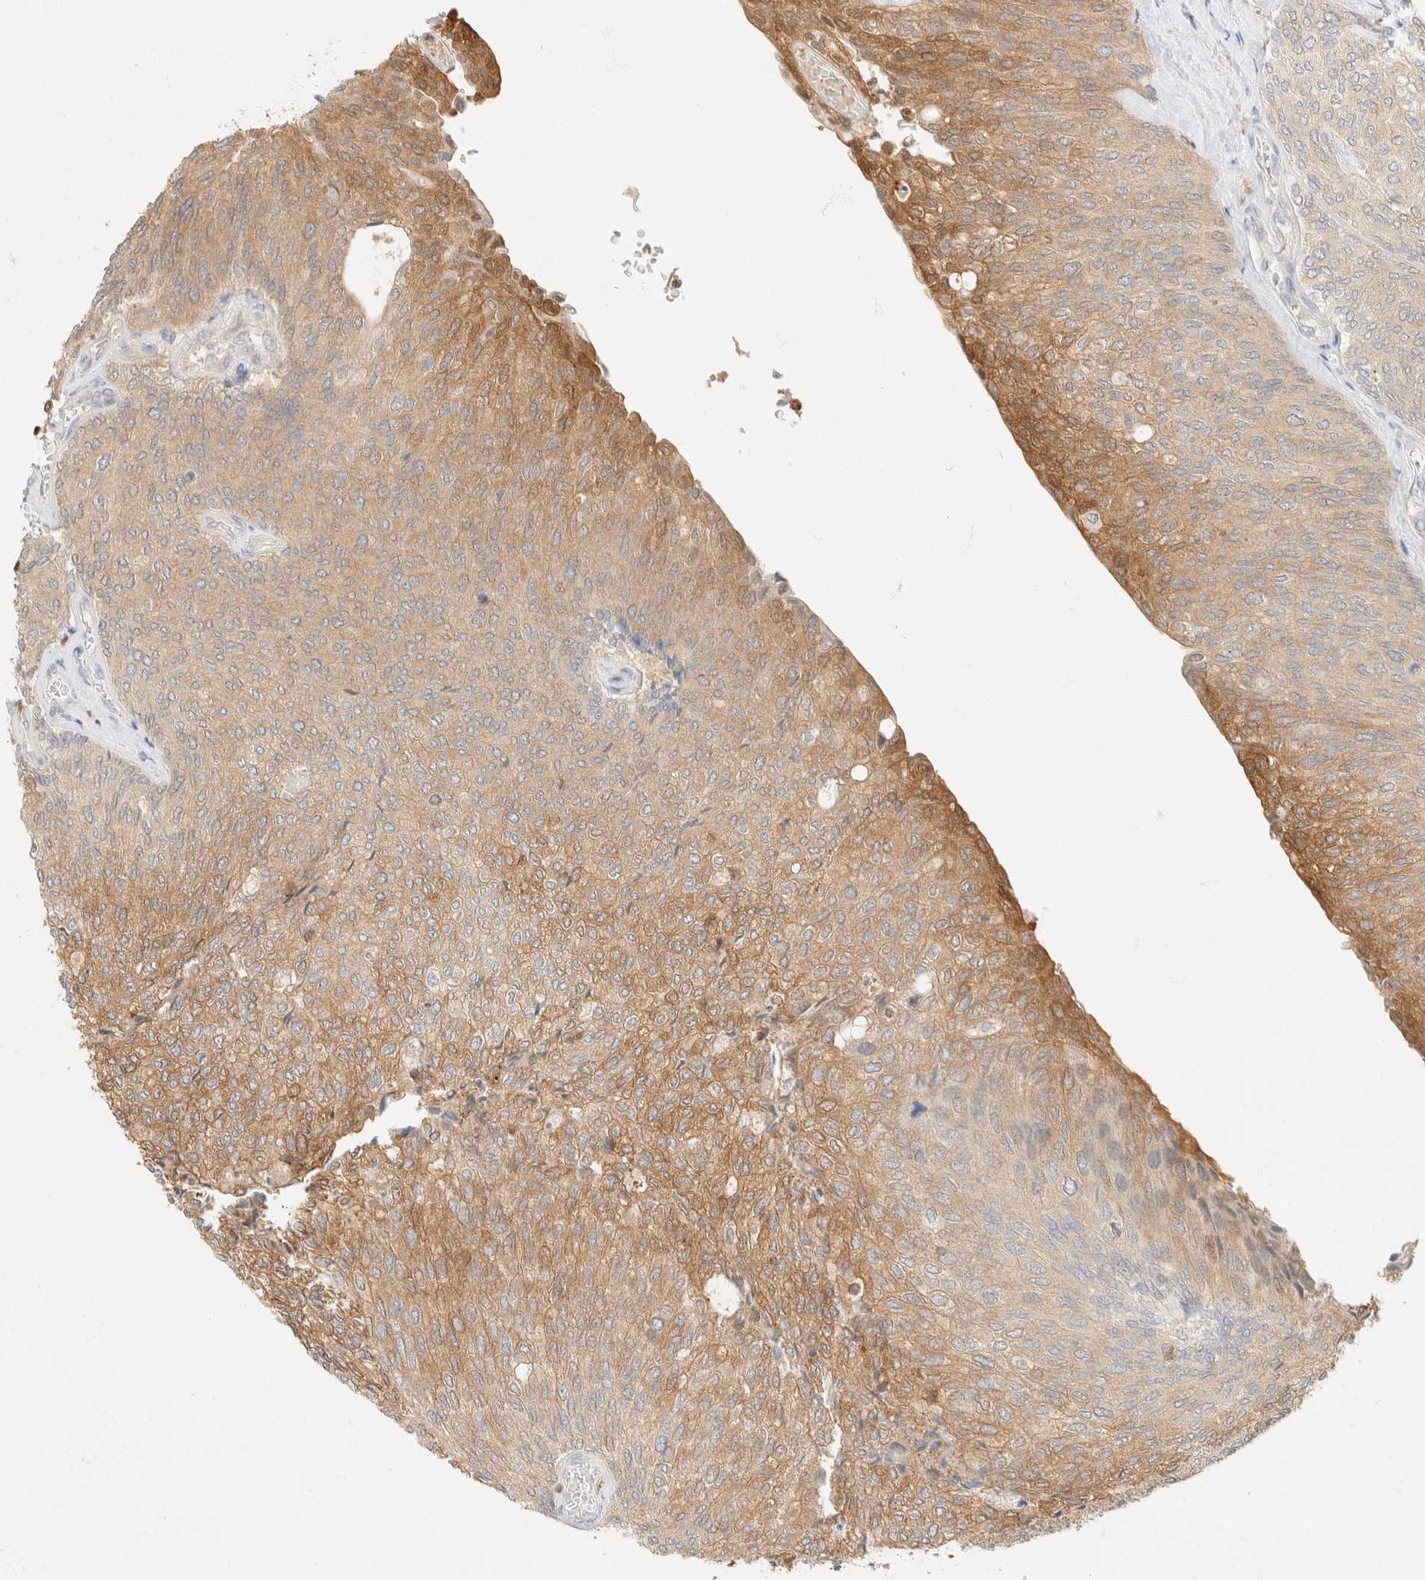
{"staining": {"intensity": "moderate", "quantity": ">75%", "location": "cytoplasmic/membranous"}, "tissue": "urothelial cancer", "cell_type": "Tumor cells", "image_type": "cancer", "snomed": [{"axis": "morphology", "description": "Urothelial carcinoma, Low grade"}, {"axis": "topography", "description": "Urinary bladder"}], "caption": "An image of human urothelial cancer stained for a protein shows moderate cytoplasmic/membranous brown staining in tumor cells.", "gene": "GPI", "patient": {"sex": "female", "age": 79}}